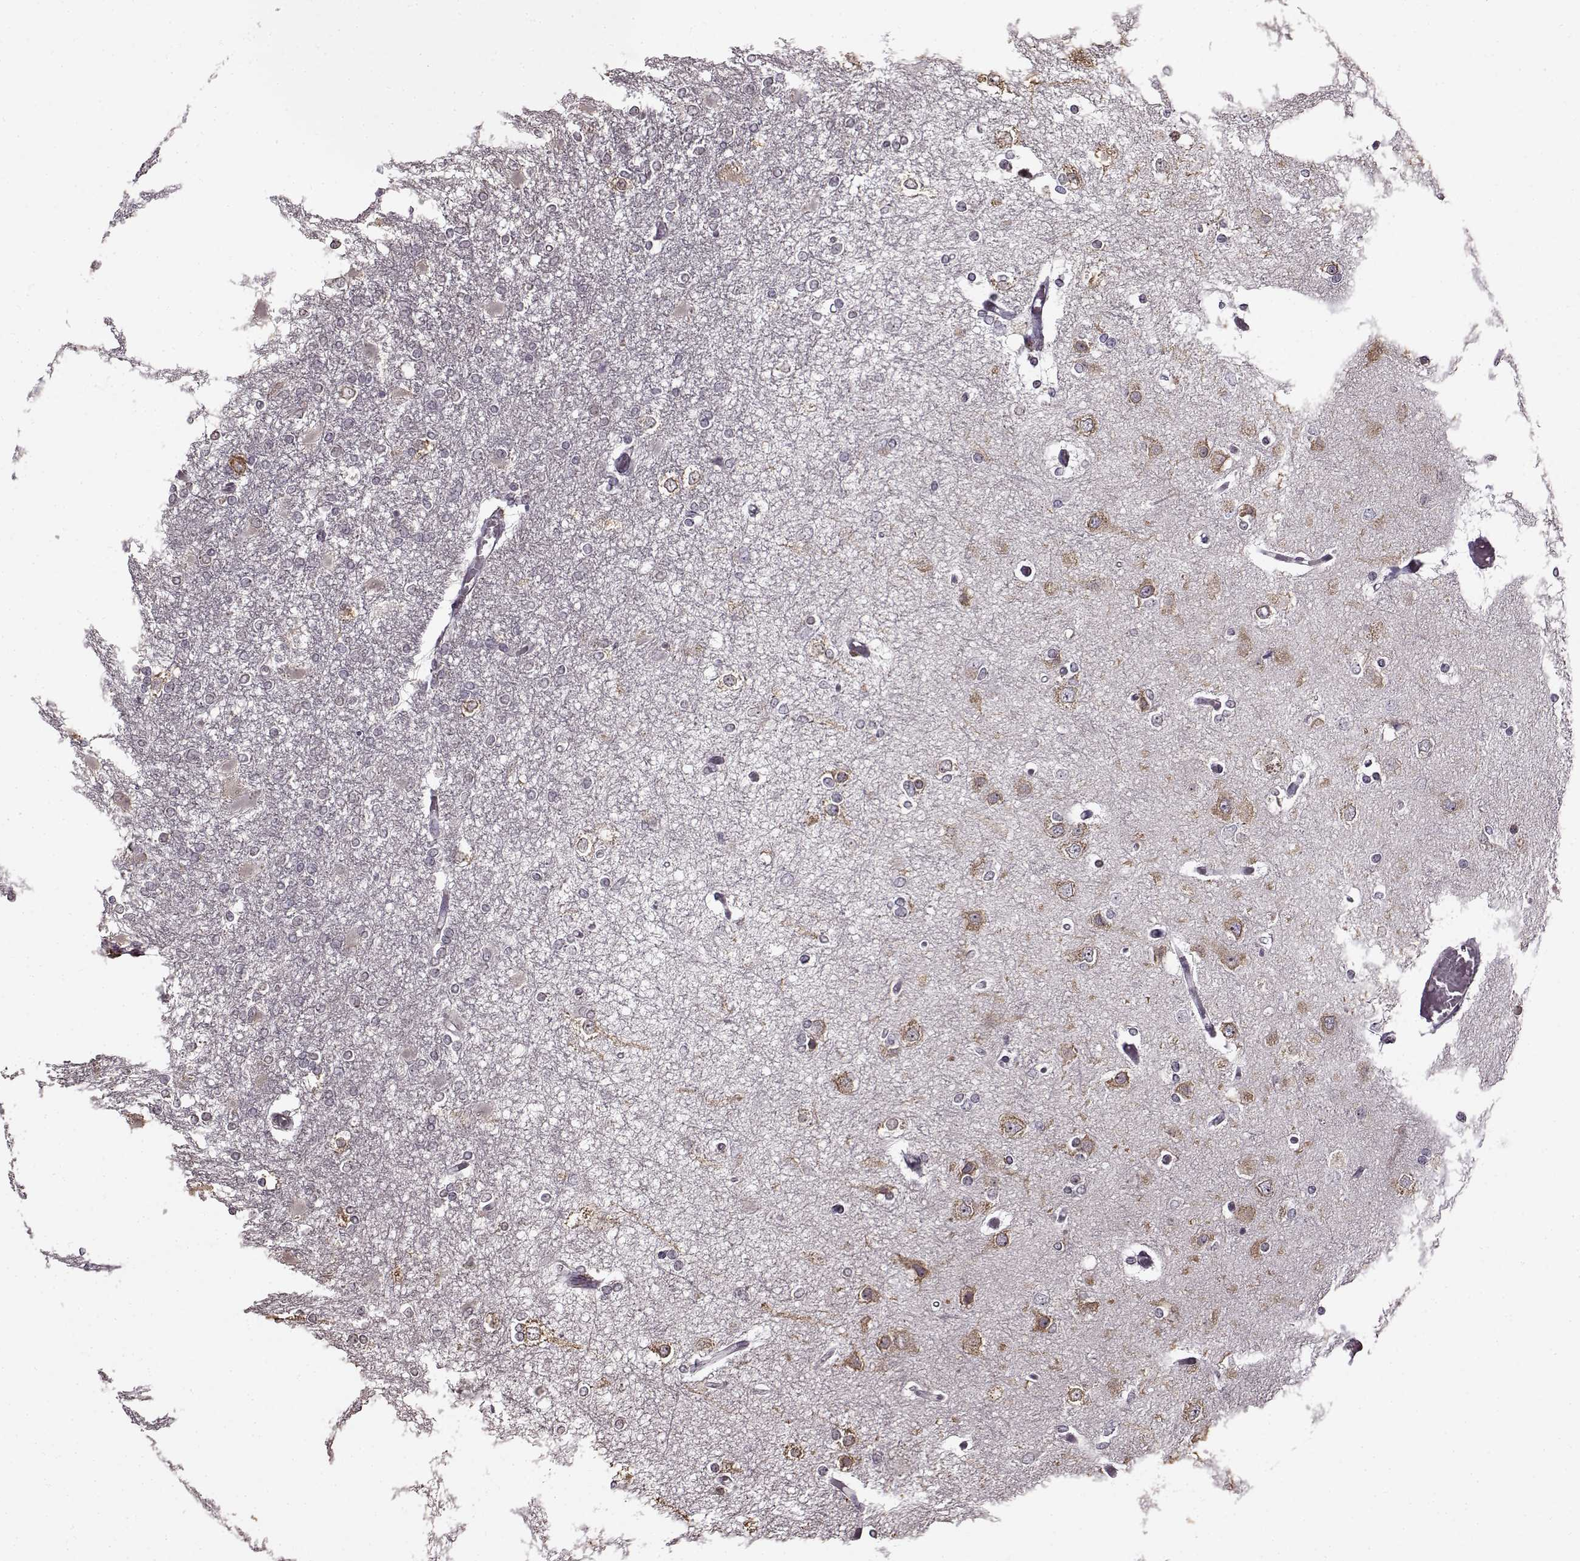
{"staining": {"intensity": "negative", "quantity": "none", "location": "none"}, "tissue": "glioma", "cell_type": "Tumor cells", "image_type": "cancer", "snomed": [{"axis": "morphology", "description": "Glioma, malignant, High grade"}, {"axis": "topography", "description": "Cerebral cortex"}], "caption": "Immunohistochemical staining of glioma reveals no significant positivity in tumor cells.", "gene": "FSHB", "patient": {"sex": "male", "age": 79}}